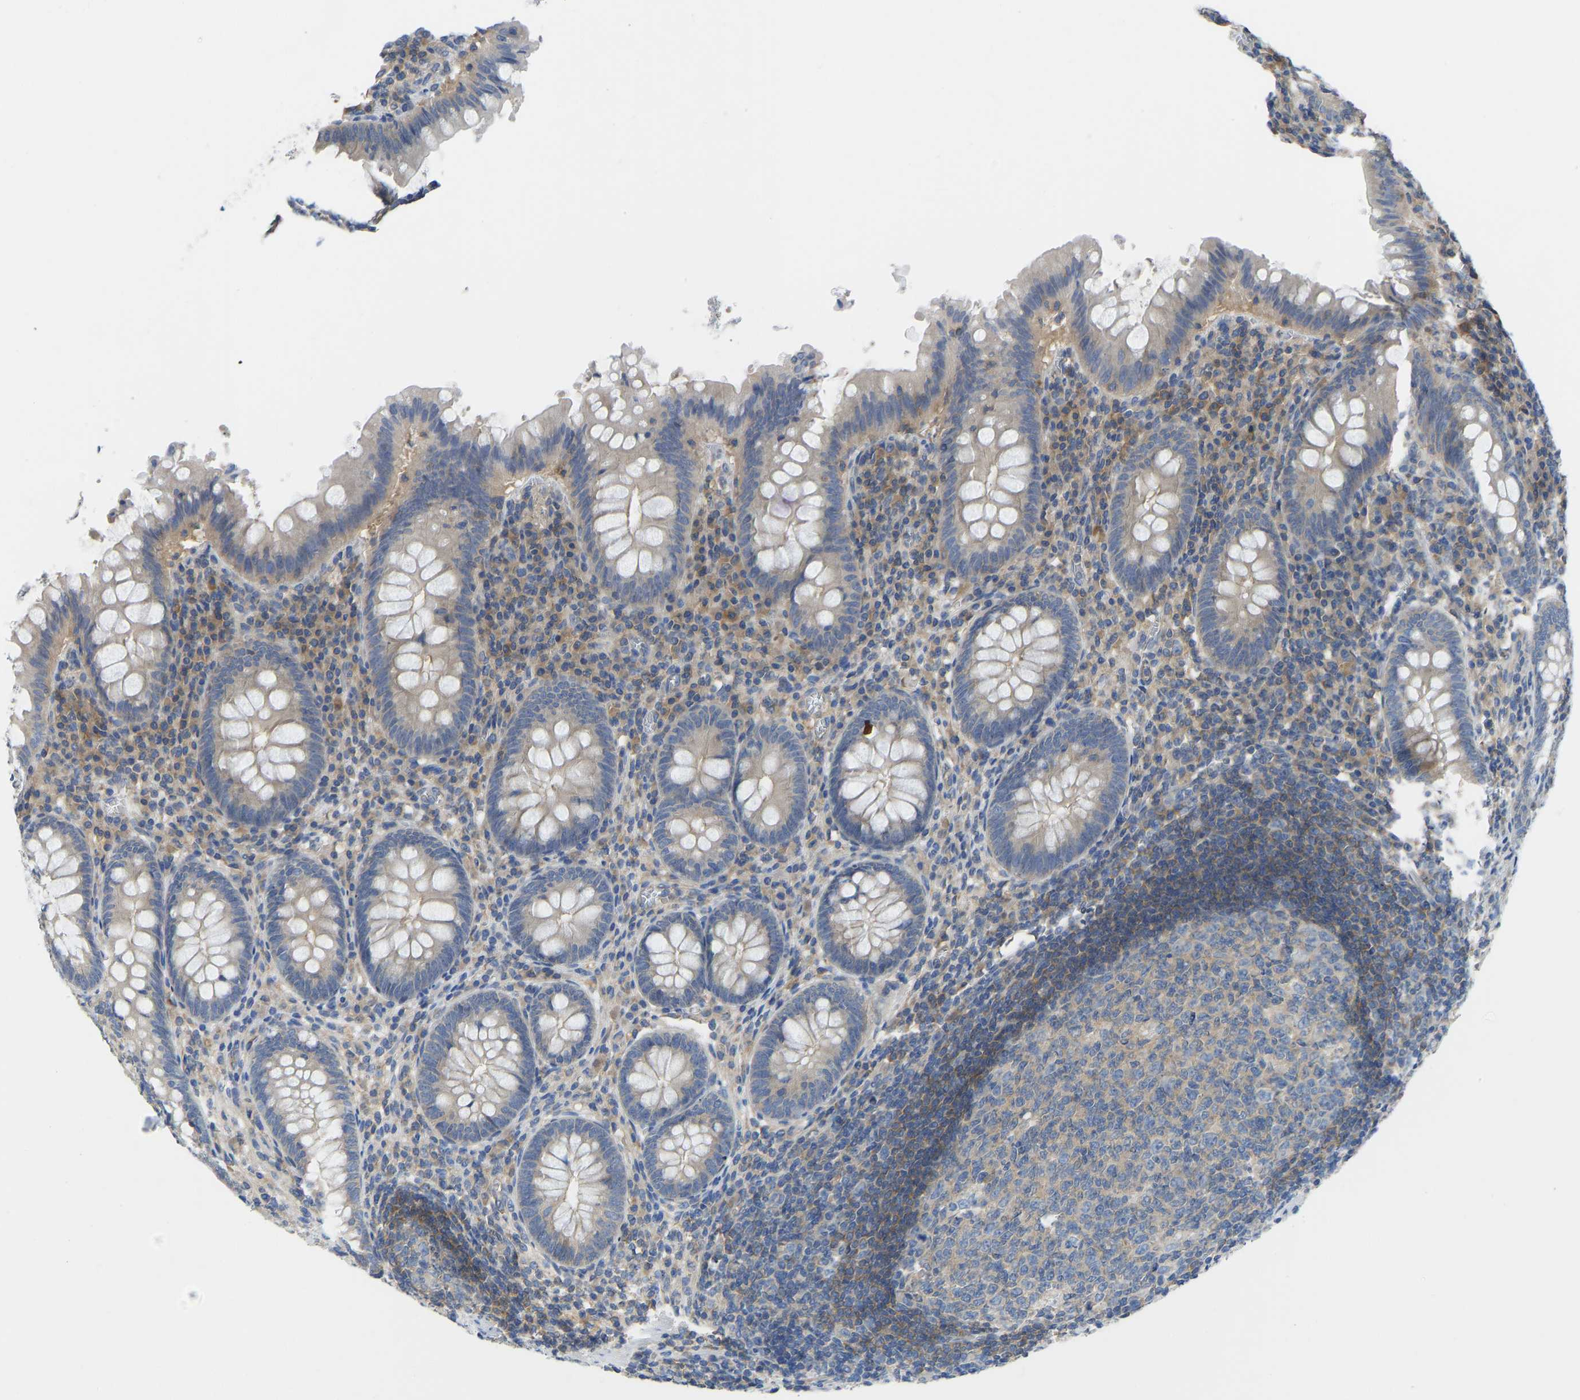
{"staining": {"intensity": "weak", "quantity": "<25%", "location": "cytoplasmic/membranous"}, "tissue": "appendix", "cell_type": "Glandular cells", "image_type": "normal", "snomed": [{"axis": "morphology", "description": "Normal tissue, NOS"}, {"axis": "topography", "description": "Appendix"}], "caption": "High magnification brightfield microscopy of benign appendix stained with DAB (3,3'-diaminobenzidine) (brown) and counterstained with hematoxylin (blue): glandular cells show no significant positivity. (Brightfield microscopy of DAB IHC at high magnification).", "gene": "PPP3CA", "patient": {"sex": "male", "age": 56}}